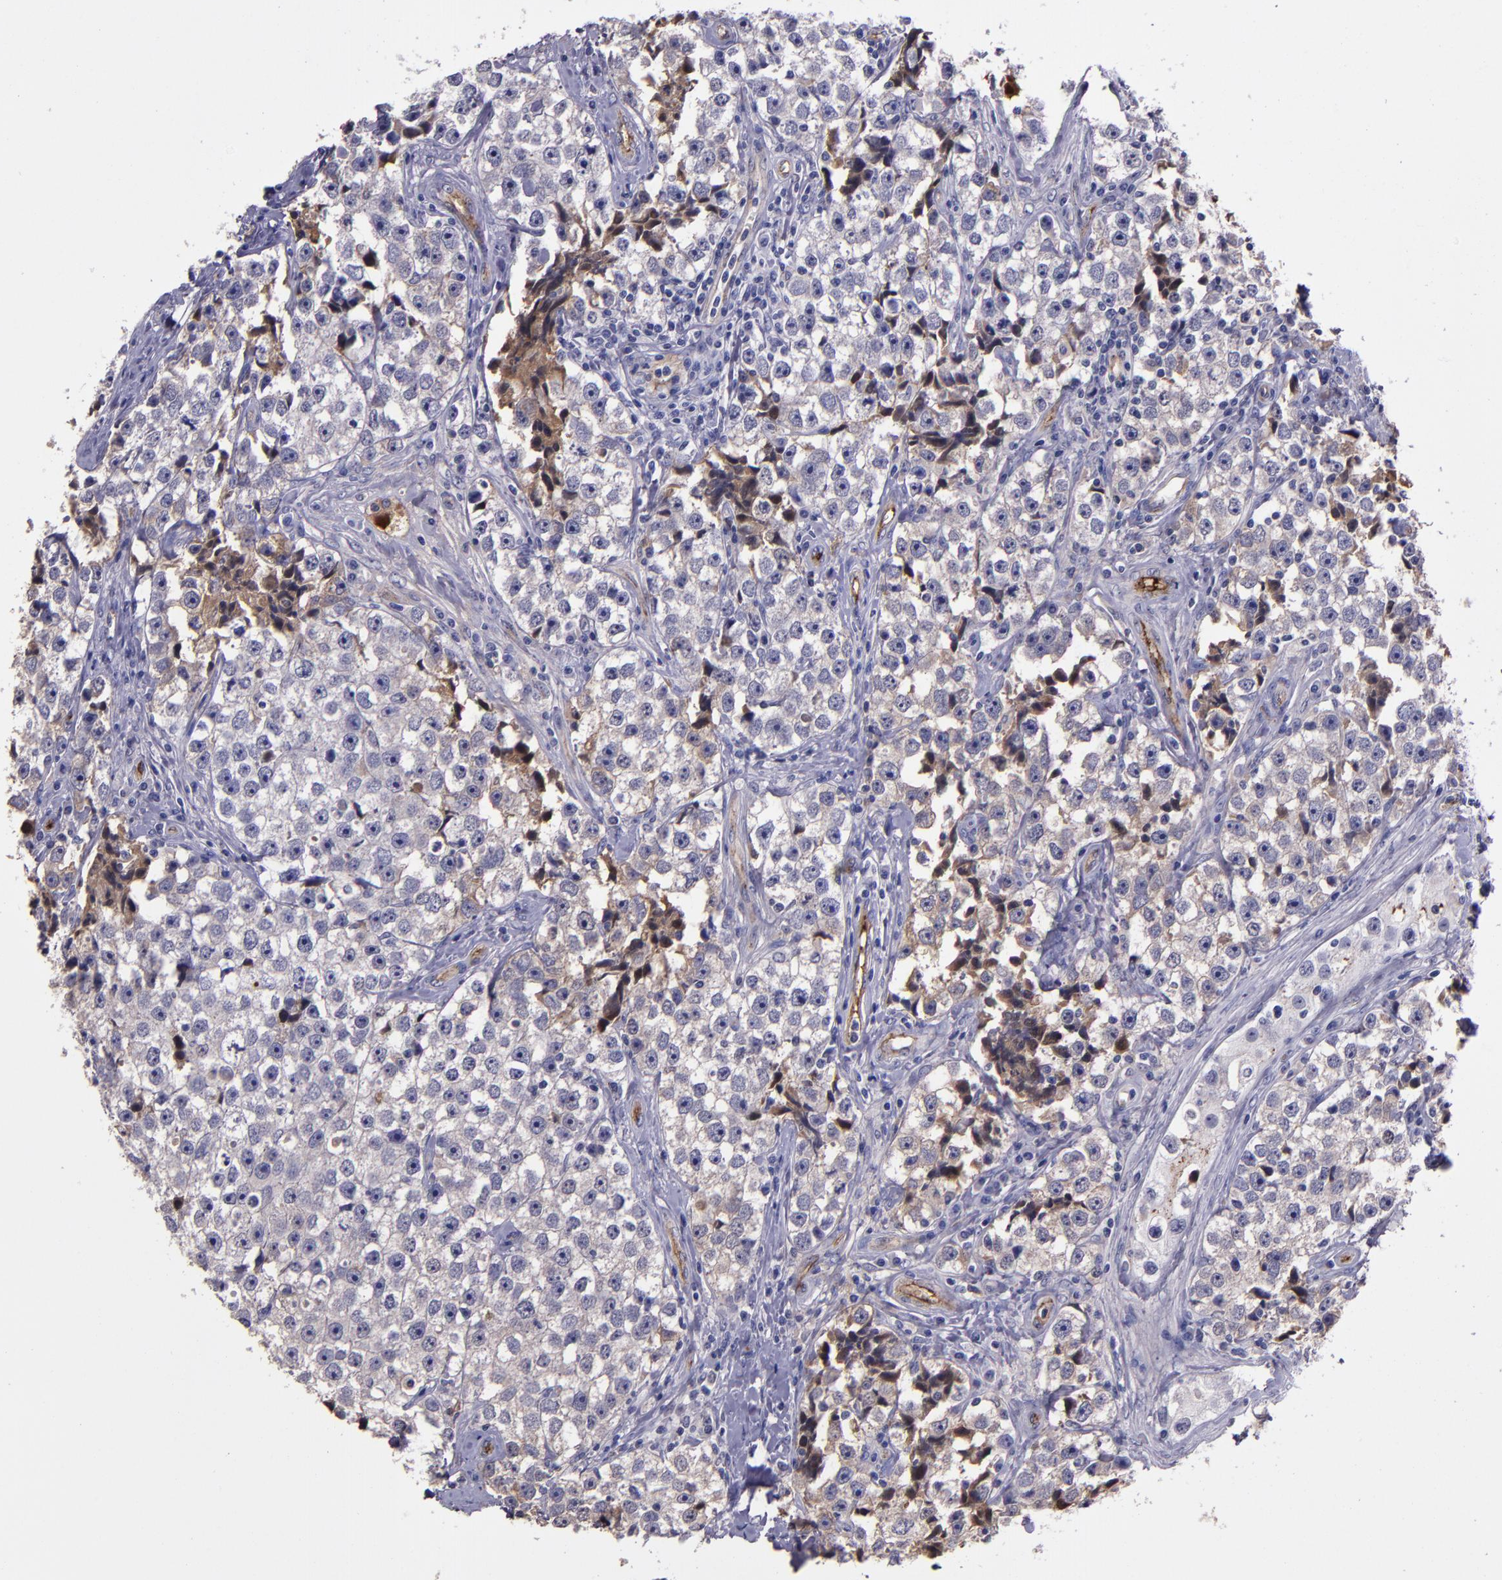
{"staining": {"intensity": "moderate", "quantity": "<25%", "location": "cytoplasmic/membranous"}, "tissue": "testis cancer", "cell_type": "Tumor cells", "image_type": "cancer", "snomed": [{"axis": "morphology", "description": "Seminoma, NOS"}, {"axis": "topography", "description": "Testis"}], "caption": "Protein analysis of testis seminoma tissue exhibits moderate cytoplasmic/membranous staining in approximately <25% of tumor cells. (IHC, brightfield microscopy, high magnification).", "gene": "A2M", "patient": {"sex": "male", "age": 32}}